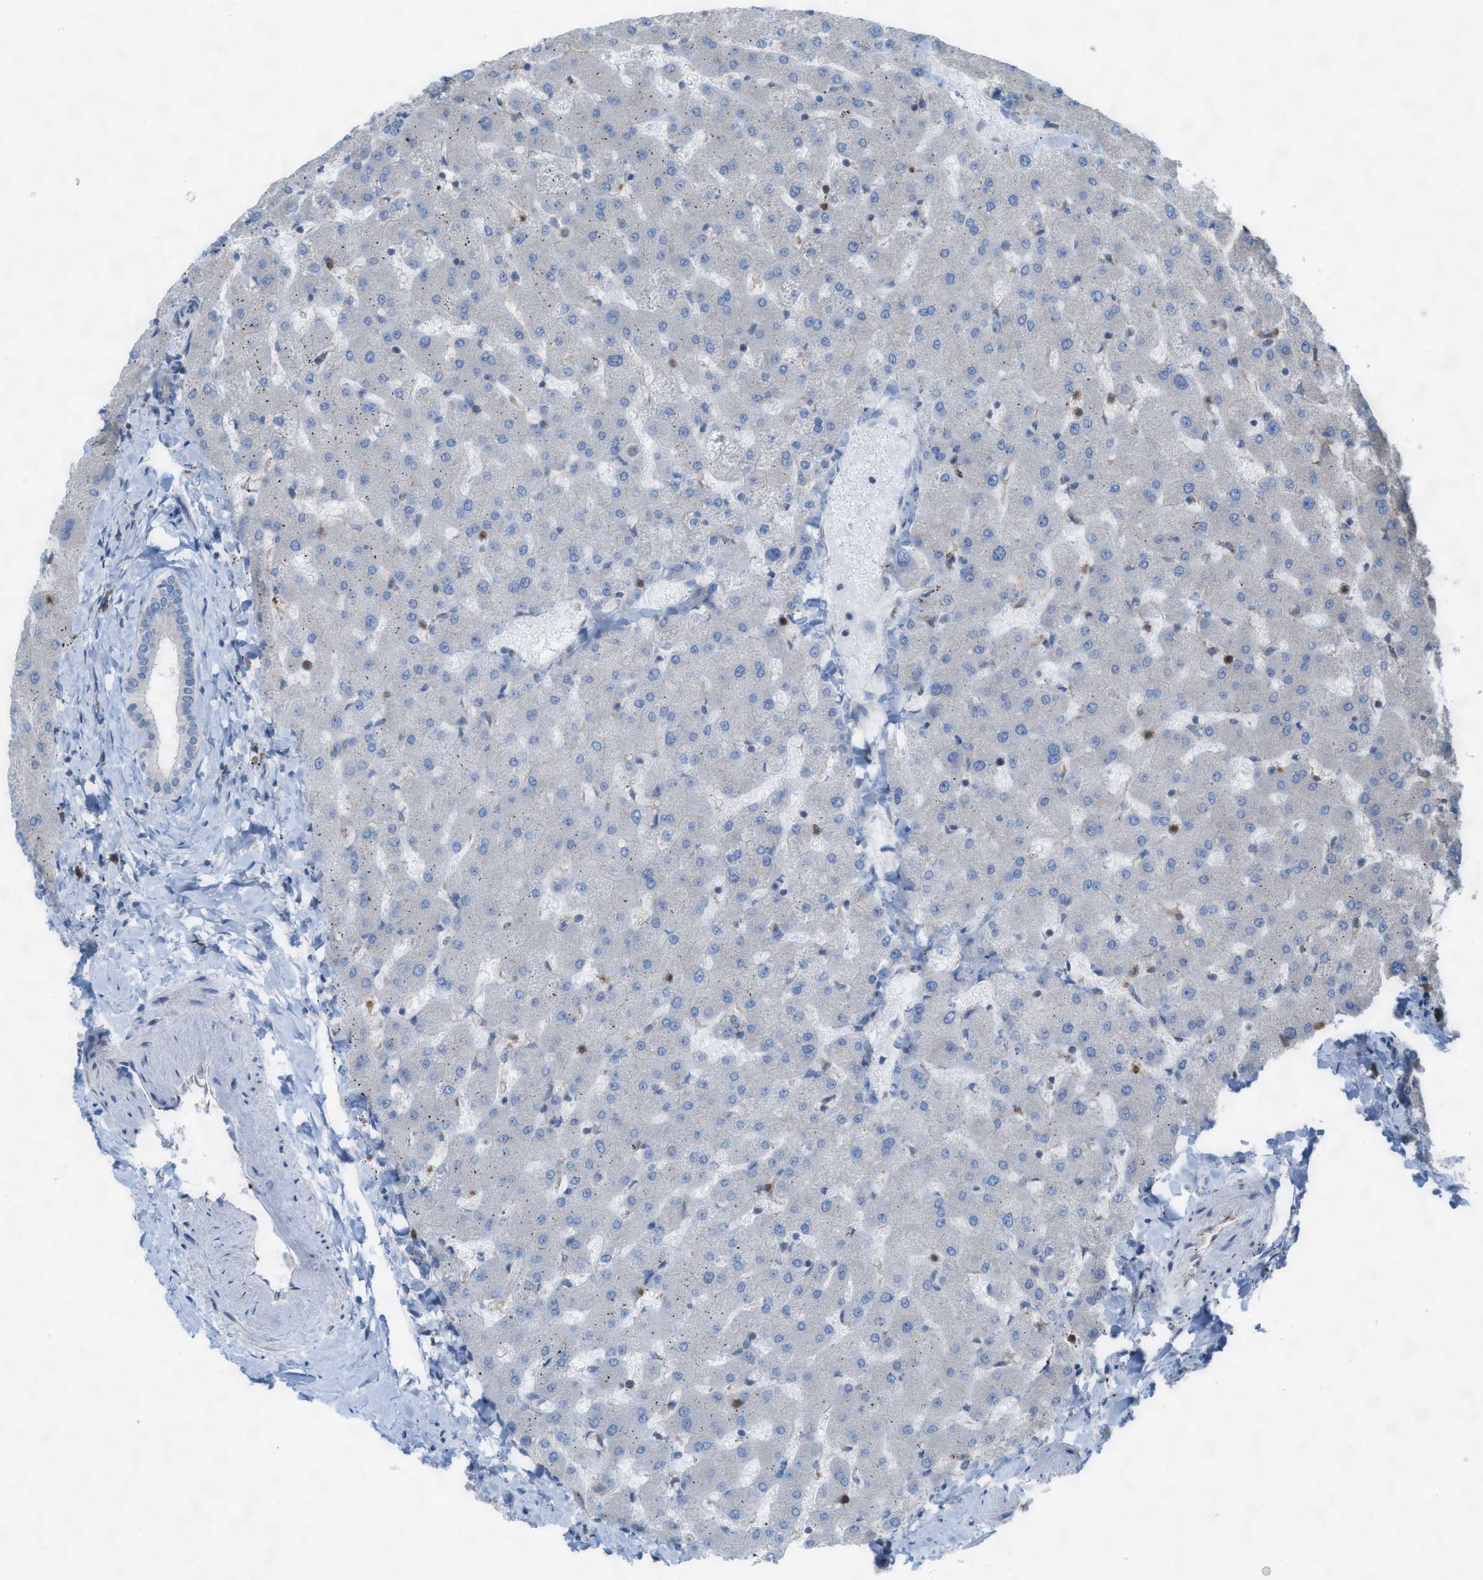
{"staining": {"intensity": "negative", "quantity": "none", "location": "none"}, "tissue": "liver", "cell_type": "Cholangiocytes", "image_type": "normal", "snomed": [{"axis": "morphology", "description": "Normal tissue, NOS"}, {"axis": "topography", "description": "Liver"}], "caption": "IHC histopathology image of normal human liver stained for a protein (brown), which displays no expression in cholangiocytes.", "gene": "PLAA", "patient": {"sex": "female", "age": 63}}